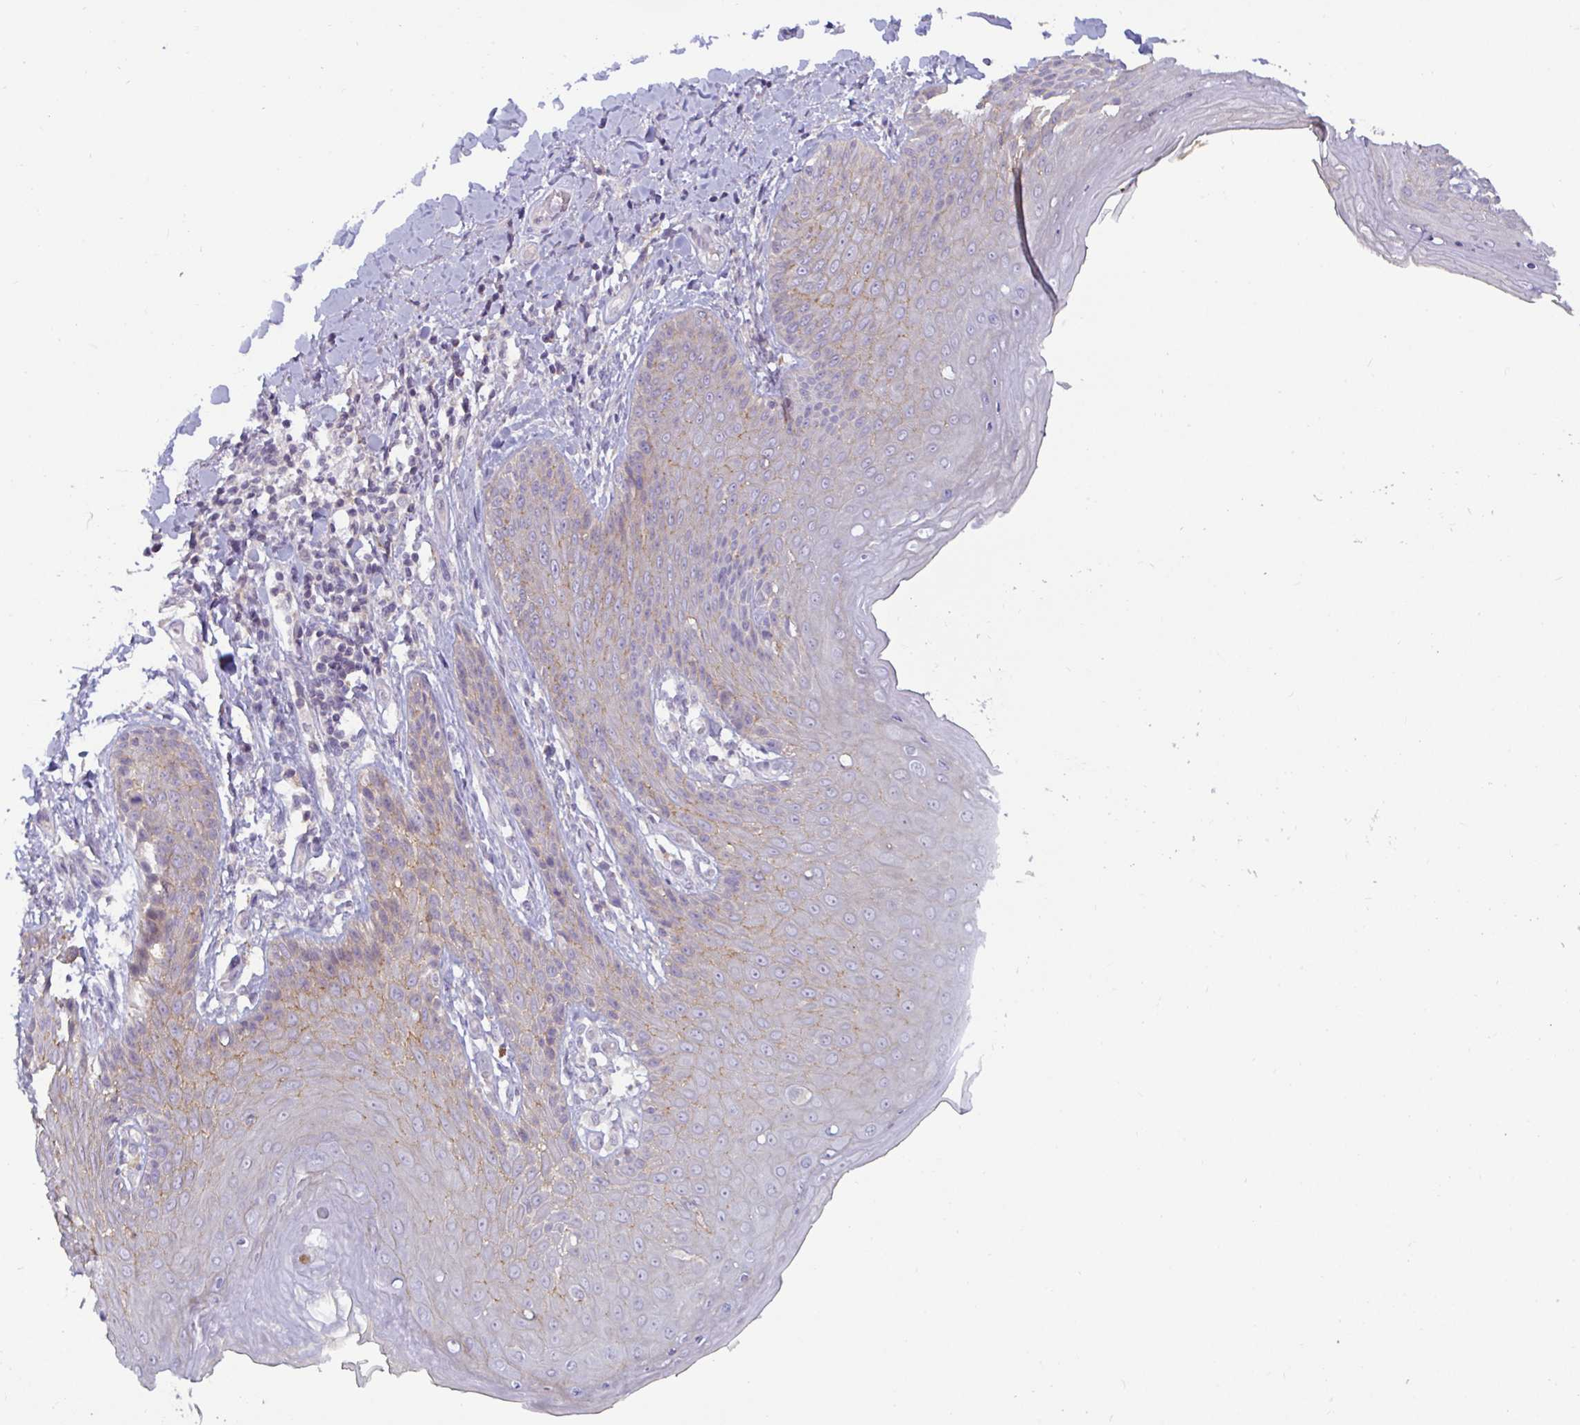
{"staining": {"intensity": "weak", "quantity": "<25%", "location": "cytoplasmic/membranous"}, "tissue": "skin", "cell_type": "Epidermal cells", "image_type": "normal", "snomed": [{"axis": "morphology", "description": "Normal tissue, NOS"}, {"axis": "topography", "description": "Anal"}, {"axis": "topography", "description": "Peripheral nerve tissue"}], "caption": "Immunohistochemistry micrograph of unremarkable skin stained for a protein (brown), which shows no staining in epidermal cells. (DAB IHC with hematoxylin counter stain).", "gene": "GSTM1", "patient": {"sex": "male", "age": 51}}